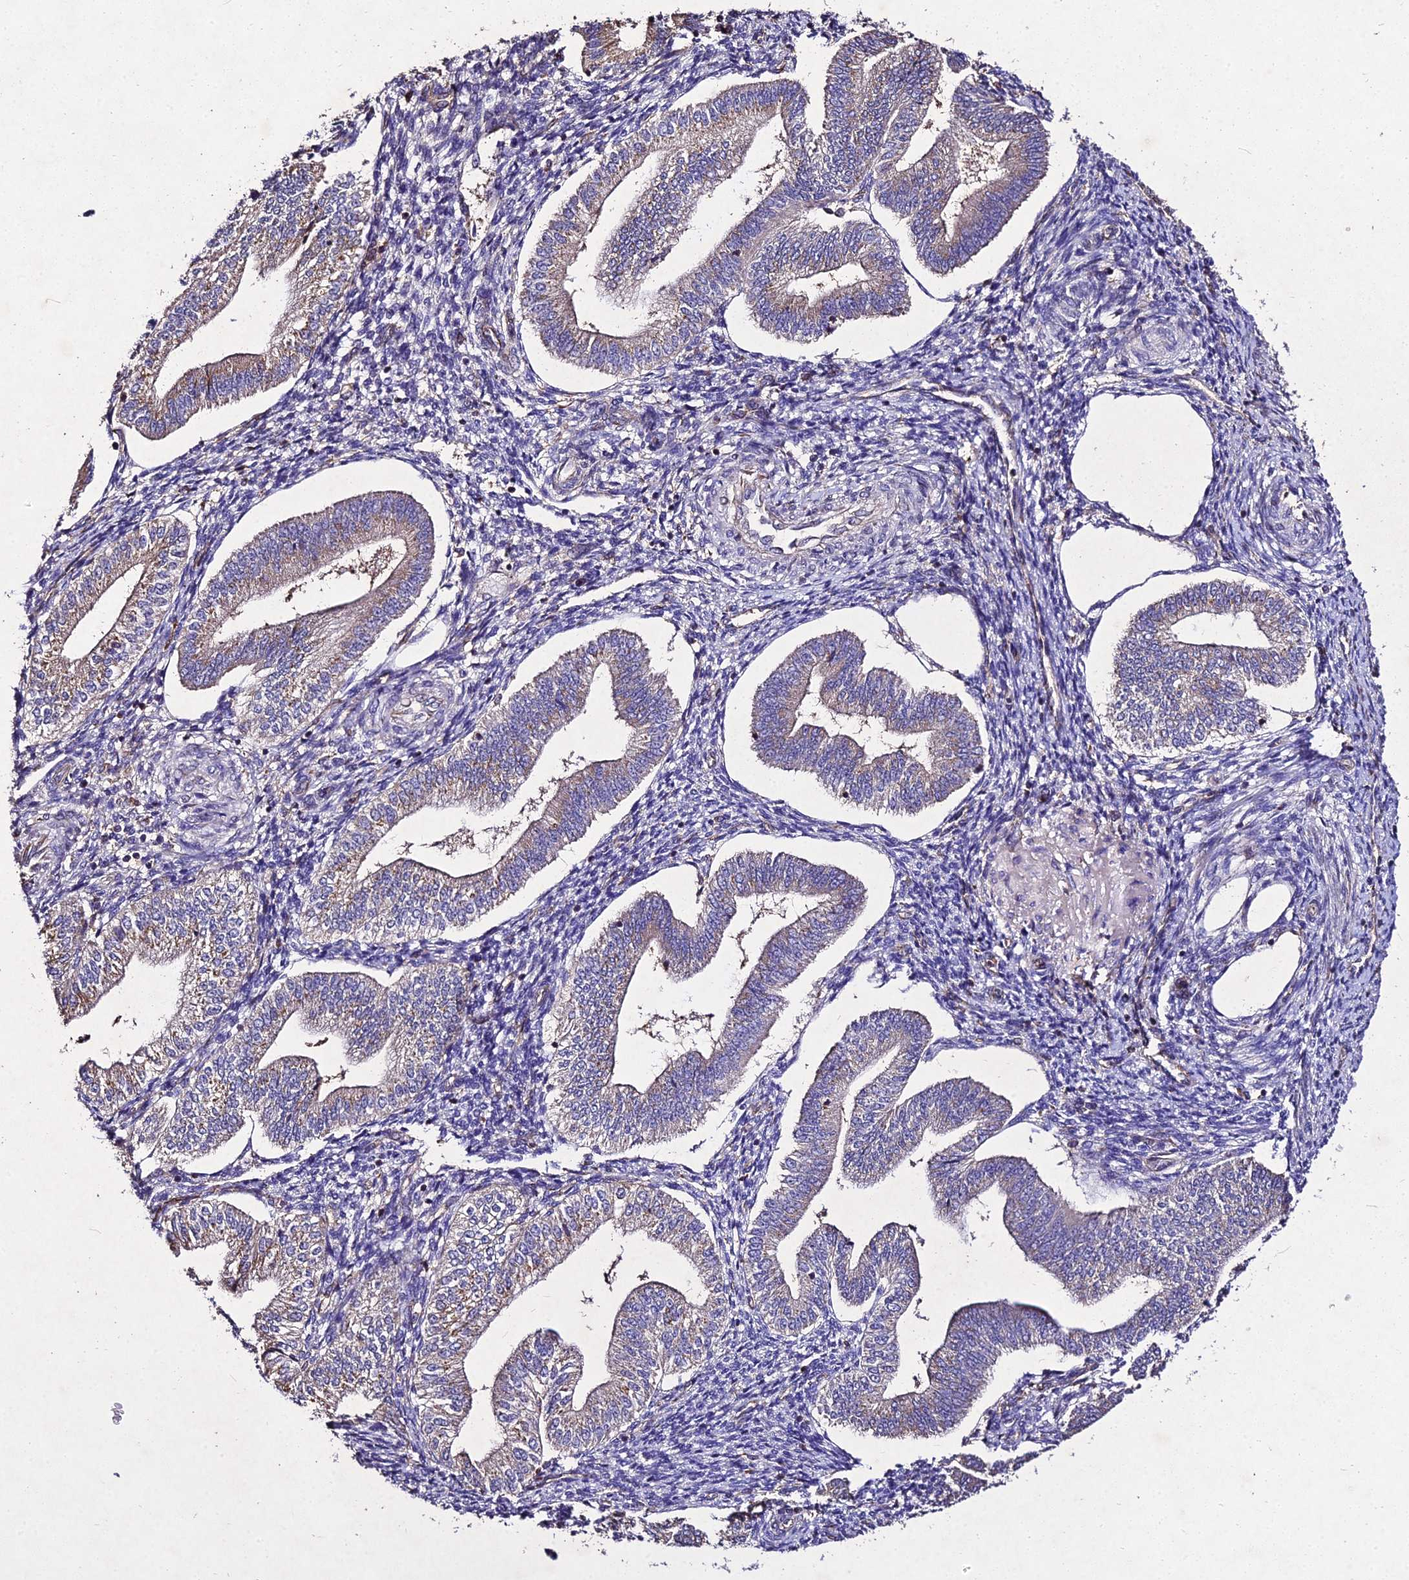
{"staining": {"intensity": "weak", "quantity": "<25%", "location": "cytoplasmic/membranous"}, "tissue": "endometrium", "cell_type": "Cells in endometrial stroma", "image_type": "normal", "snomed": [{"axis": "morphology", "description": "Normal tissue, NOS"}, {"axis": "topography", "description": "Endometrium"}], "caption": "High power microscopy photomicrograph of an IHC micrograph of unremarkable endometrium, revealing no significant positivity in cells in endometrial stroma. (DAB immunohistochemistry, high magnification).", "gene": "AP3M1", "patient": {"sex": "female", "age": 34}}